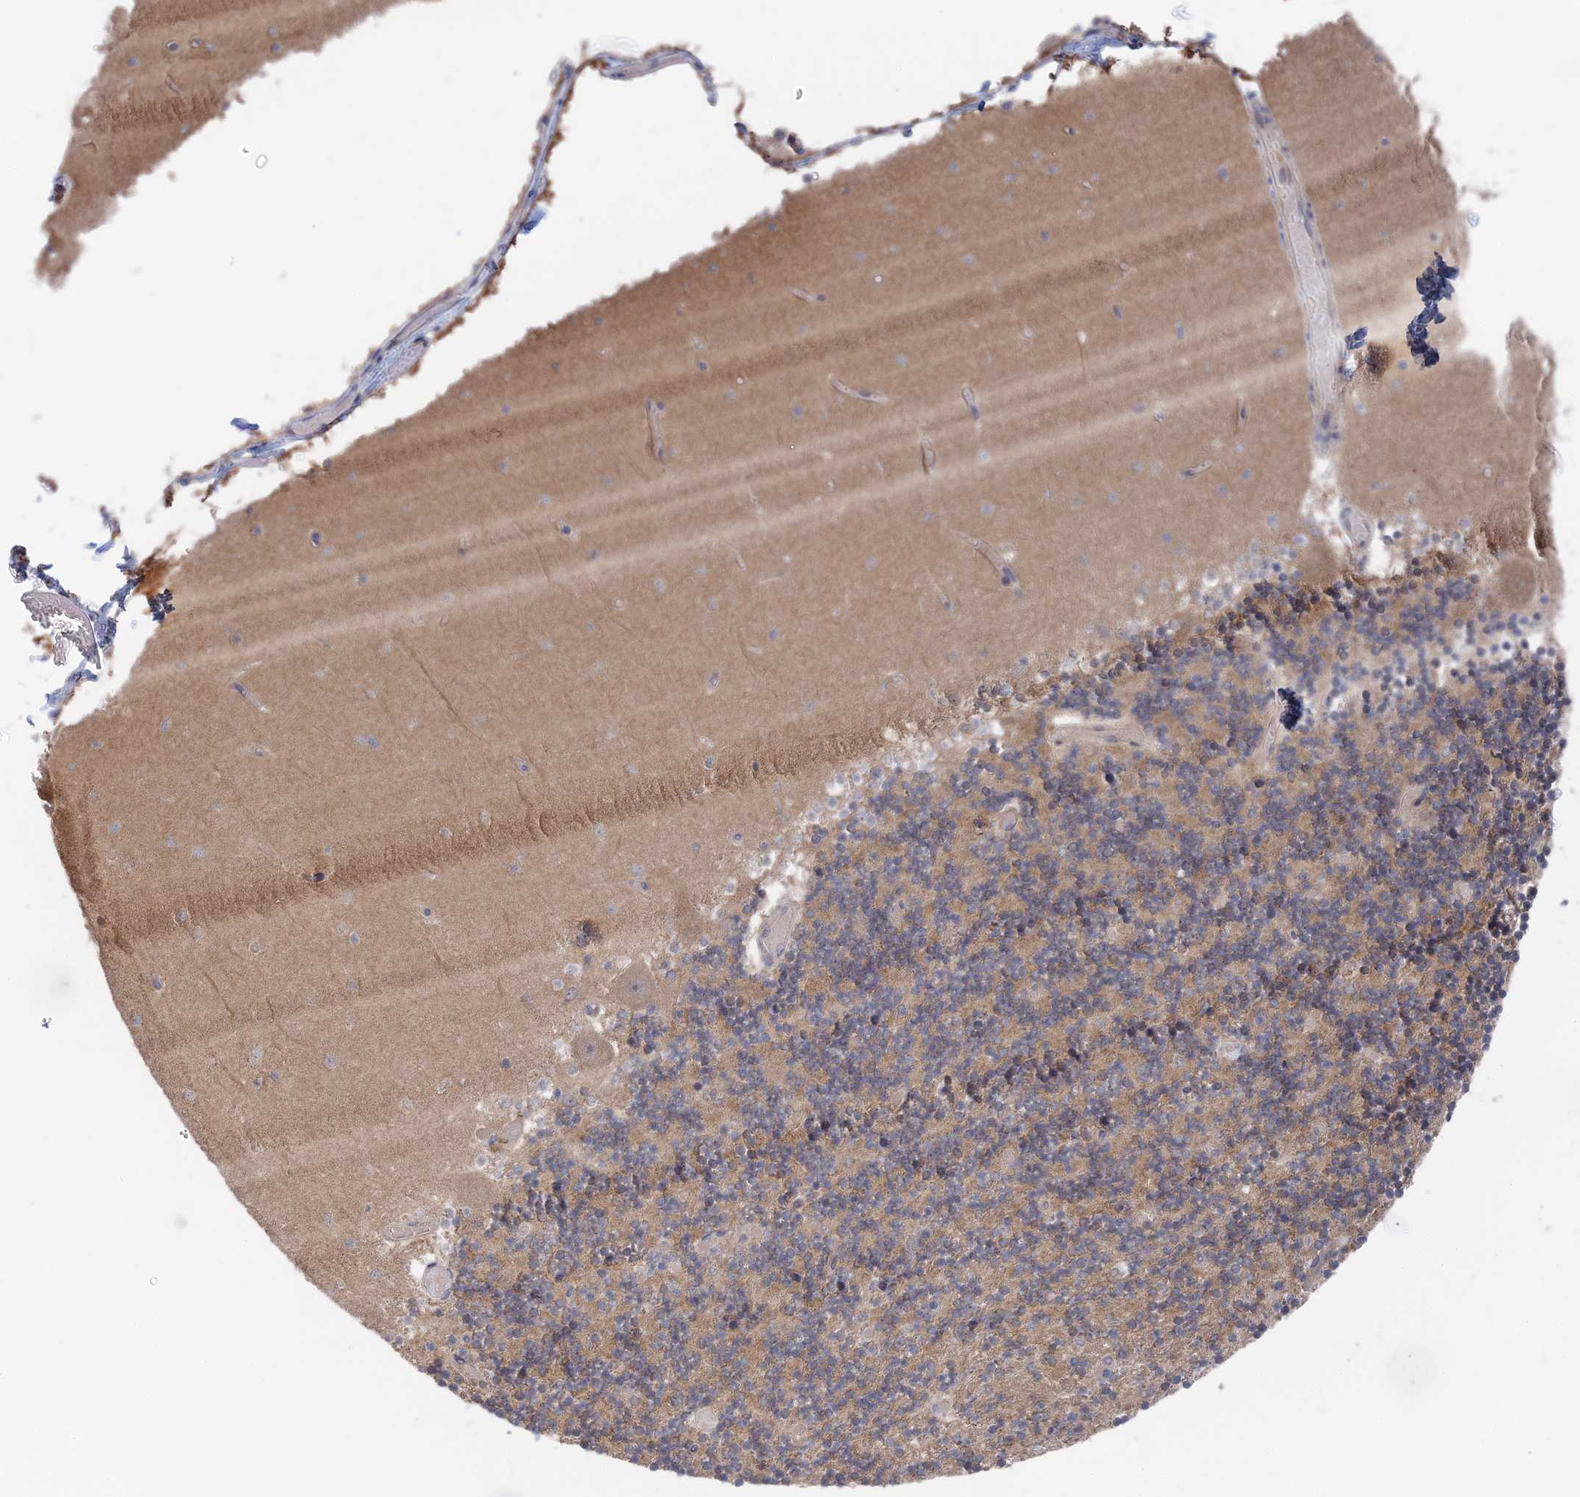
{"staining": {"intensity": "weak", "quantity": "25%-75%", "location": "cytoplasmic/membranous"}, "tissue": "cerebellum", "cell_type": "Cells in granular layer", "image_type": "normal", "snomed": [{"axis": "morphology", "description": "Normal tissue, NOS"}, {"axis": "topography", "description": "Cerebellum"}], "caption": "Unremarkable cerebellum was stained to show a protein in brown. There is low levels of weak cytoplasmic/membranous positivity in about 25%-75% of cells in granular layer.", "gene": "IRGQ", "patient": {"sex": "female", "age": 28}}